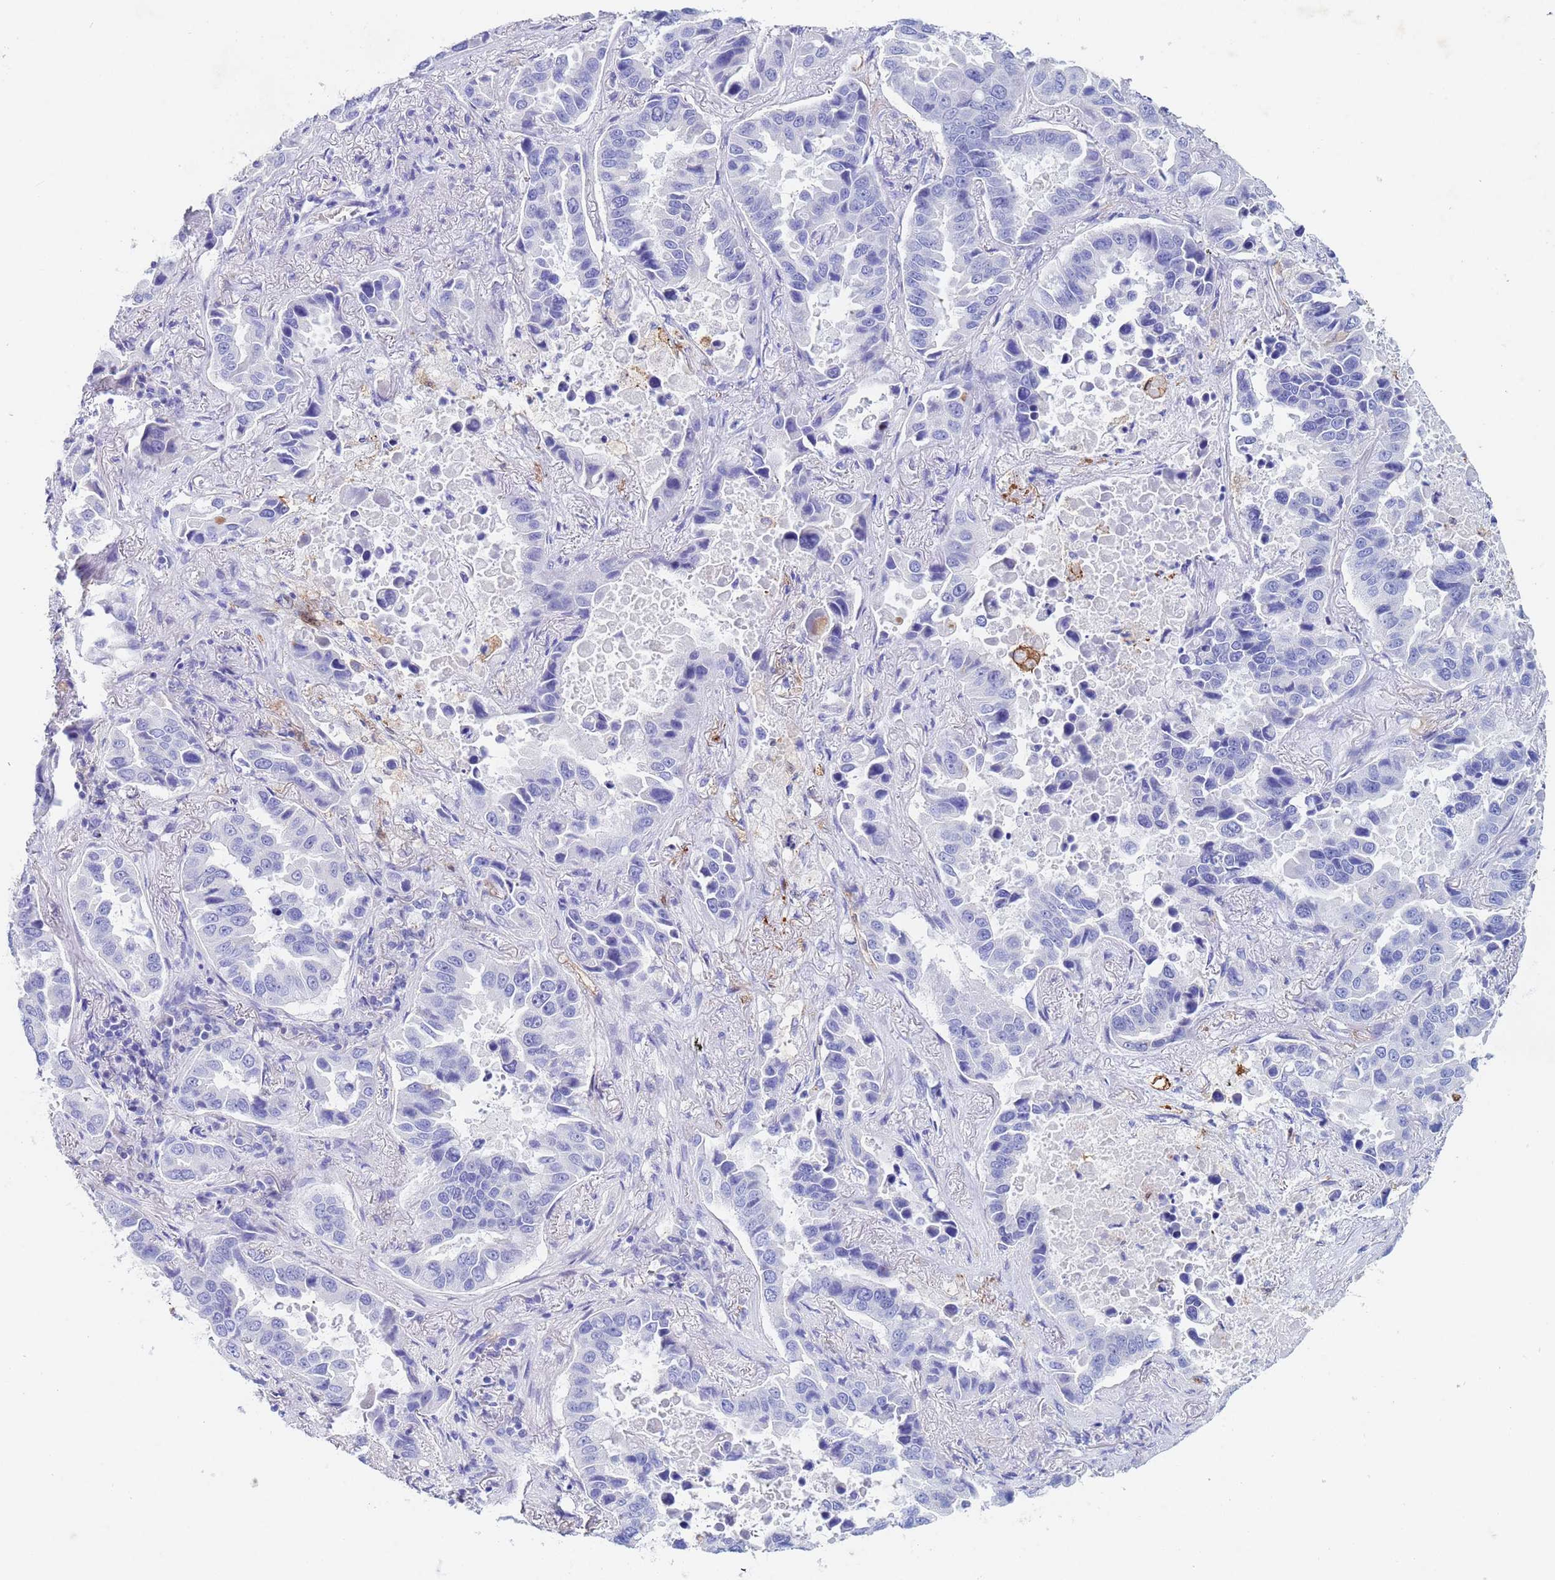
{"staining": {"intensity": "negative", "quantity": "none", "location": "none"}, "tissue": "lung cancer", "cell_type": "Tumor cells", "image_type": "cancer", "snomed": [{"axis": "morphology", "description": "Adenocarcinoma, NOS"}, {"axis": "topography", "description": "Lung"}], "caption": "An immunohistochemistry (IHC) photomicrograph of lung cancer is shown. There is no staining in tumor cells of lung cancer.", "gene": "CSTB", "patient": {"sex": "male", "age": 64}}